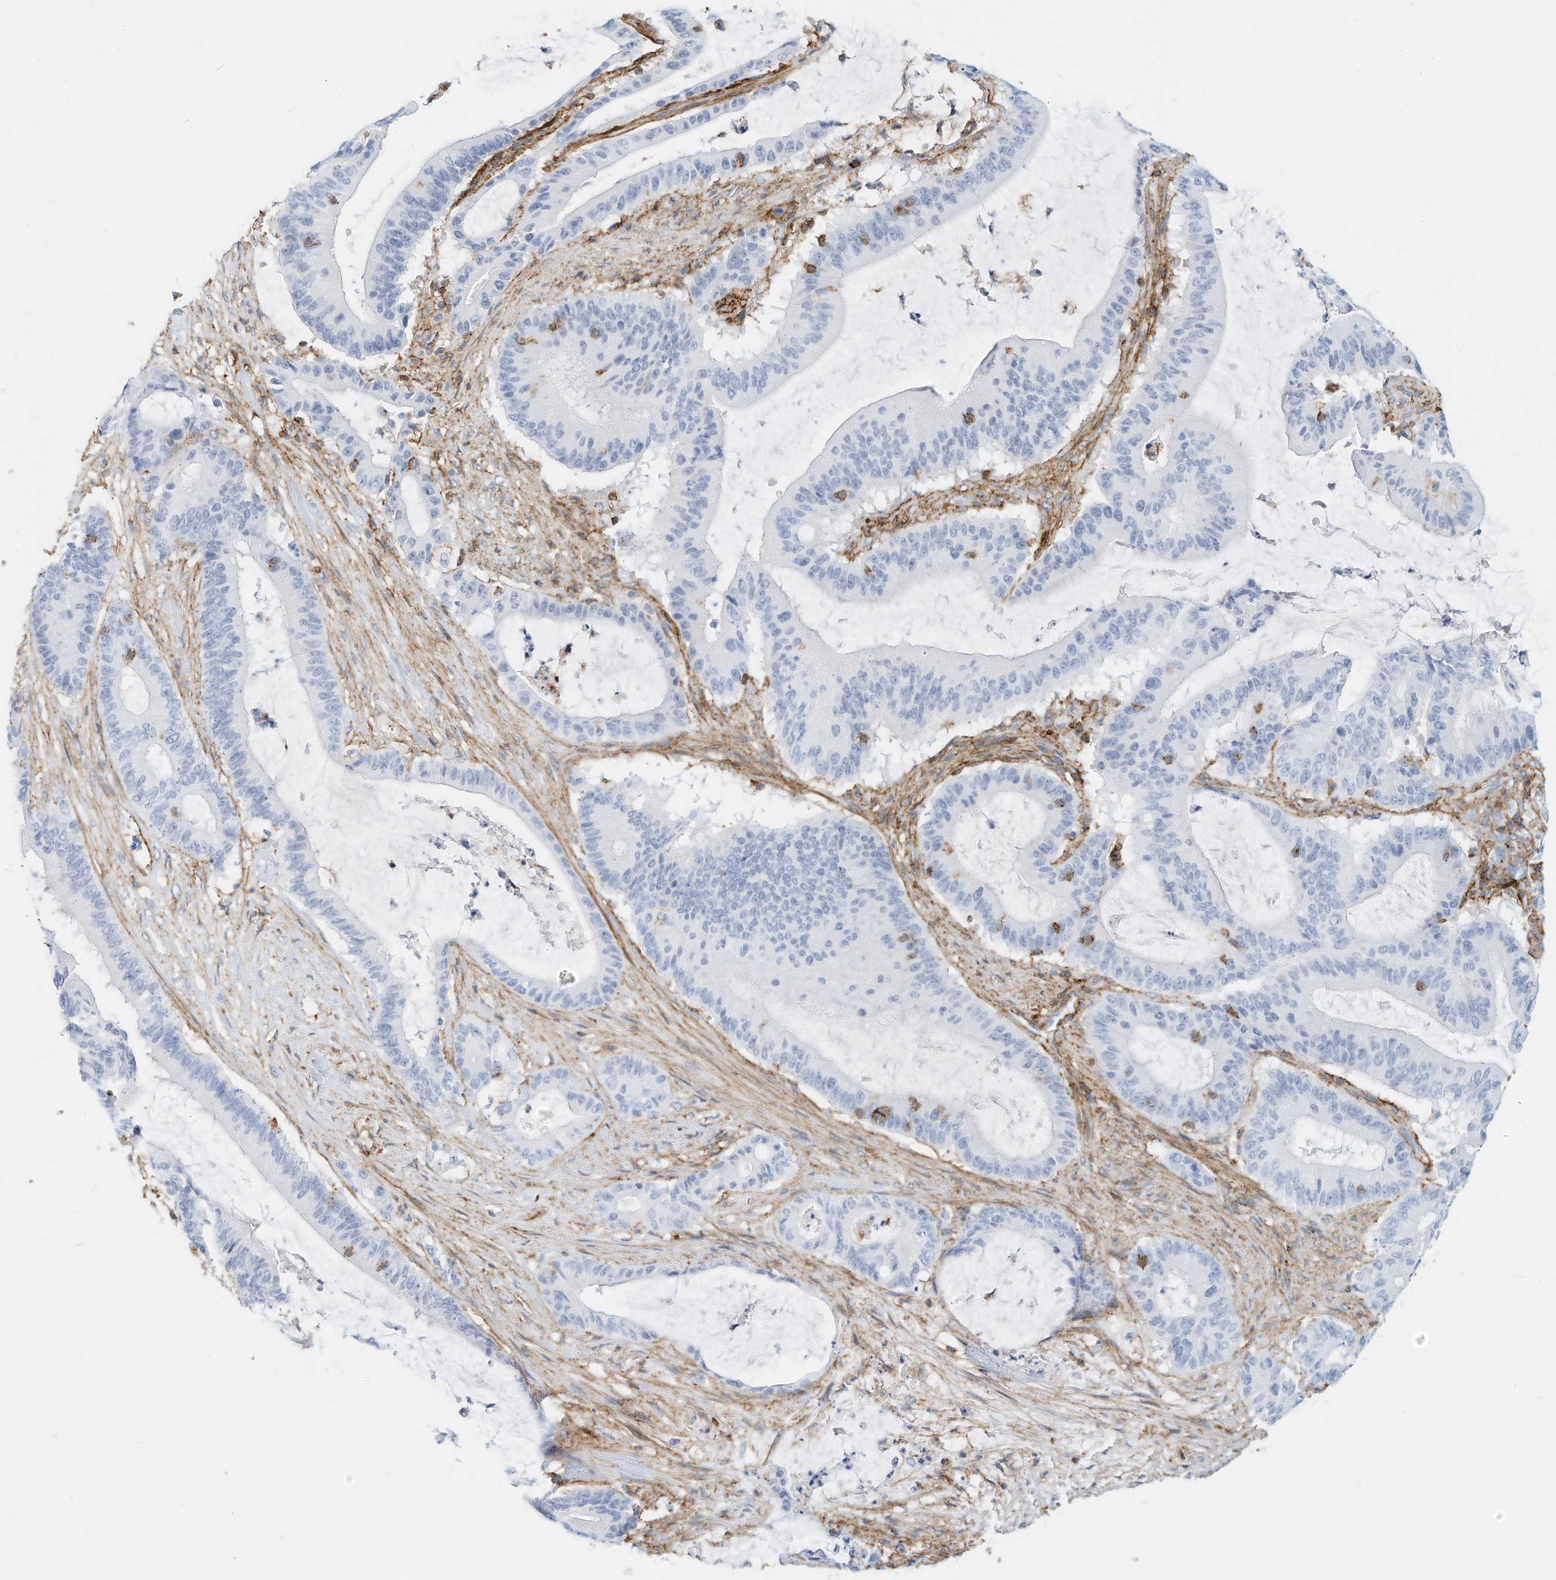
{"staining": {"intensity": "negative", "quantity": "none", "location": "none"}, "tissue": "liver cancer", "cell_type": "Tumor cells", "image_type": "cancer", "snomed": [{"axis": "morphology", "description": "Normal tissue, NOS"}, {"axis": "morphology", "description": "Cholangiocarcinoma"}, {"axis": "topography", "description": "Liver"}, {"axis": "topography", "description": "Peripheral nerve tissue"}], "caption": "A high-resolution image shows immunohistochemistry (IHC) staining of cholangiocarcinoma (liver), which reveals no significant positivity in tumor cells.", "gene": "TXNDC9", "patient": {"sex": "female", "age": 73}}